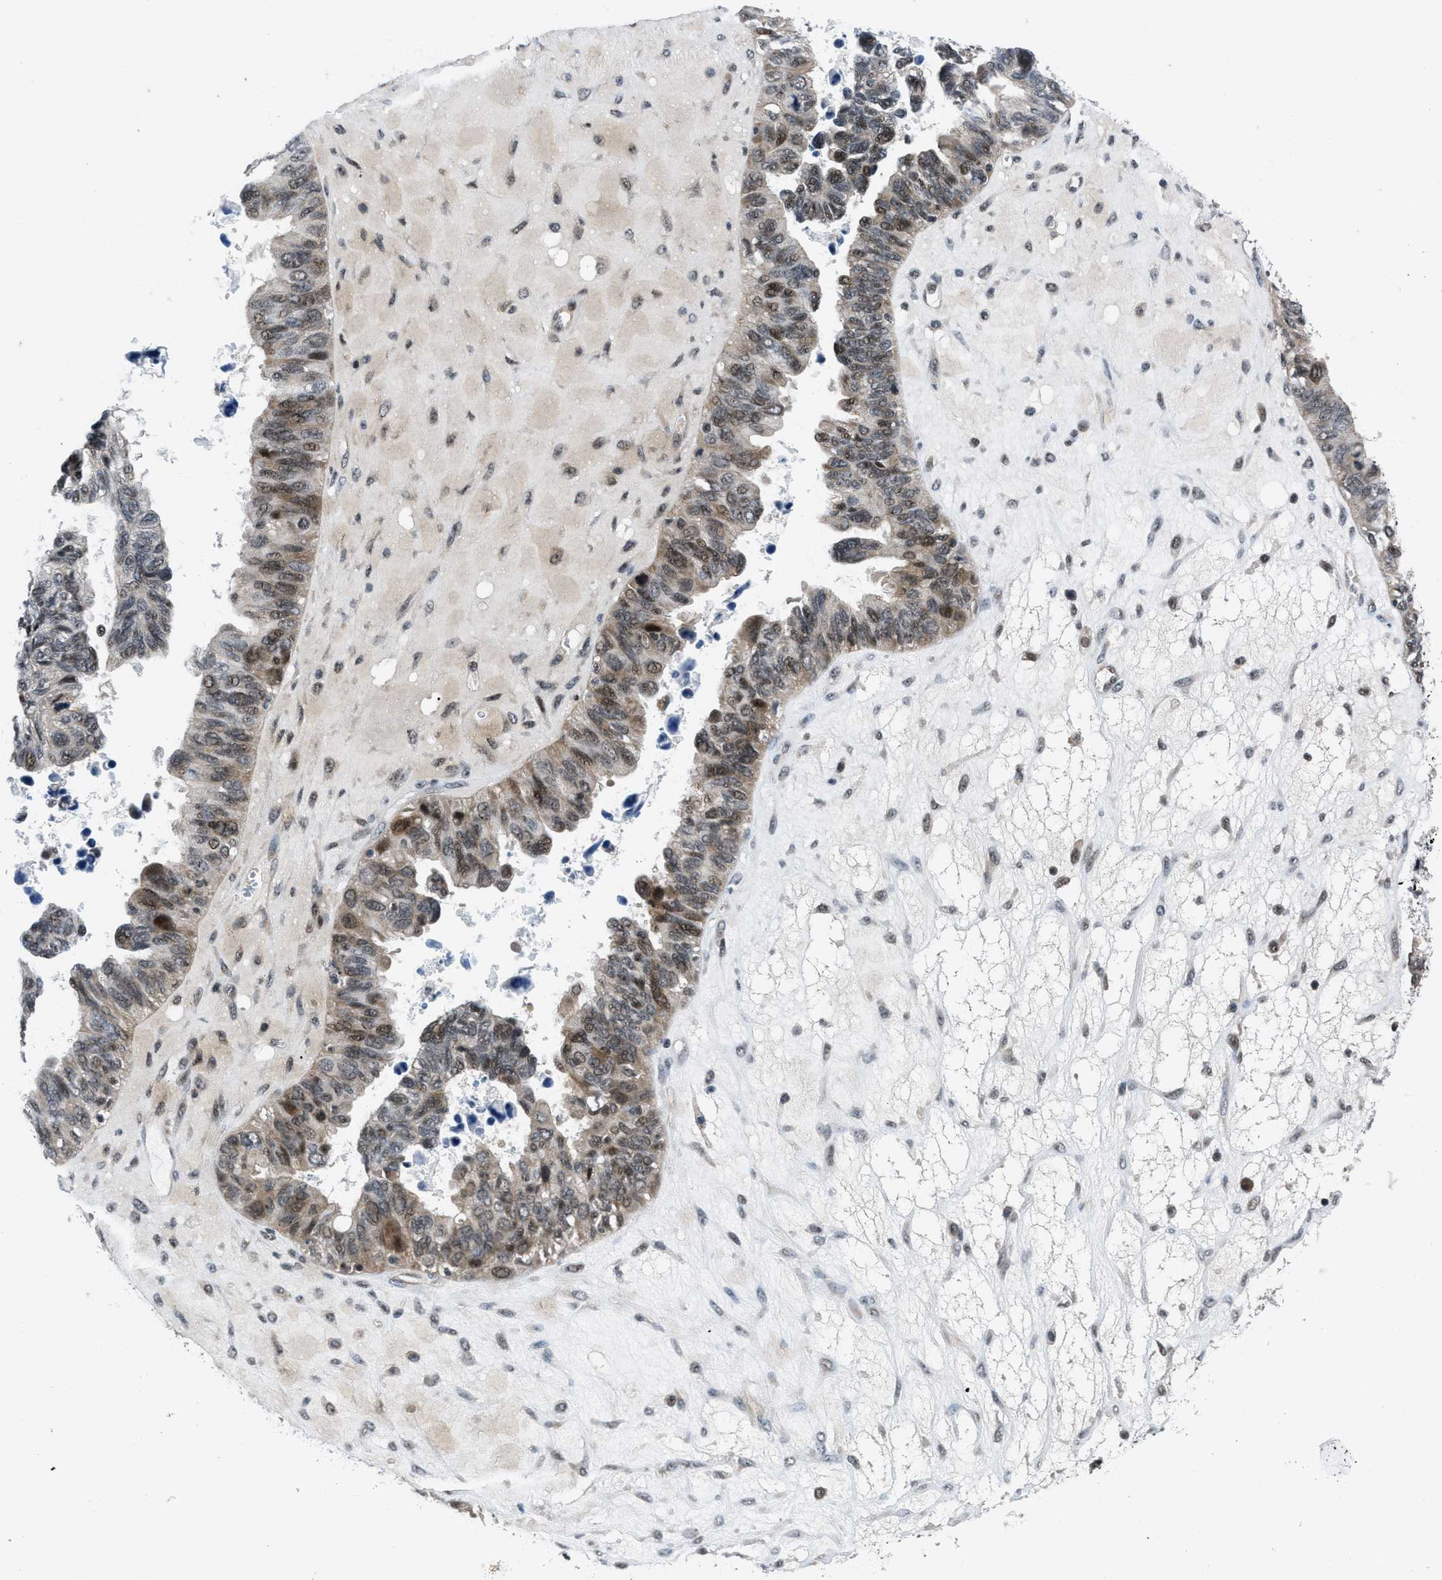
{"staining": {"intensity": "moderate", "quantity": "25%-75%", "location": "nuclear"}, "tissue": "ovarian cancer", "cell_type": "Tumor cells", "image_type": "cancer", "snomed": [{"axis": "morphology", "description": "Cystadenocarcinoma, serous, NOS"}, {"axis": "topography", "description": "Ovary"}], "caption": "Protein positivity by immunohistochemistry displays moderate nuclear expression in about 25%-75% of tumor cells in ovarian cancer.", "gene": "SETD5", "patient": {"sex": "female", "age": 79}}